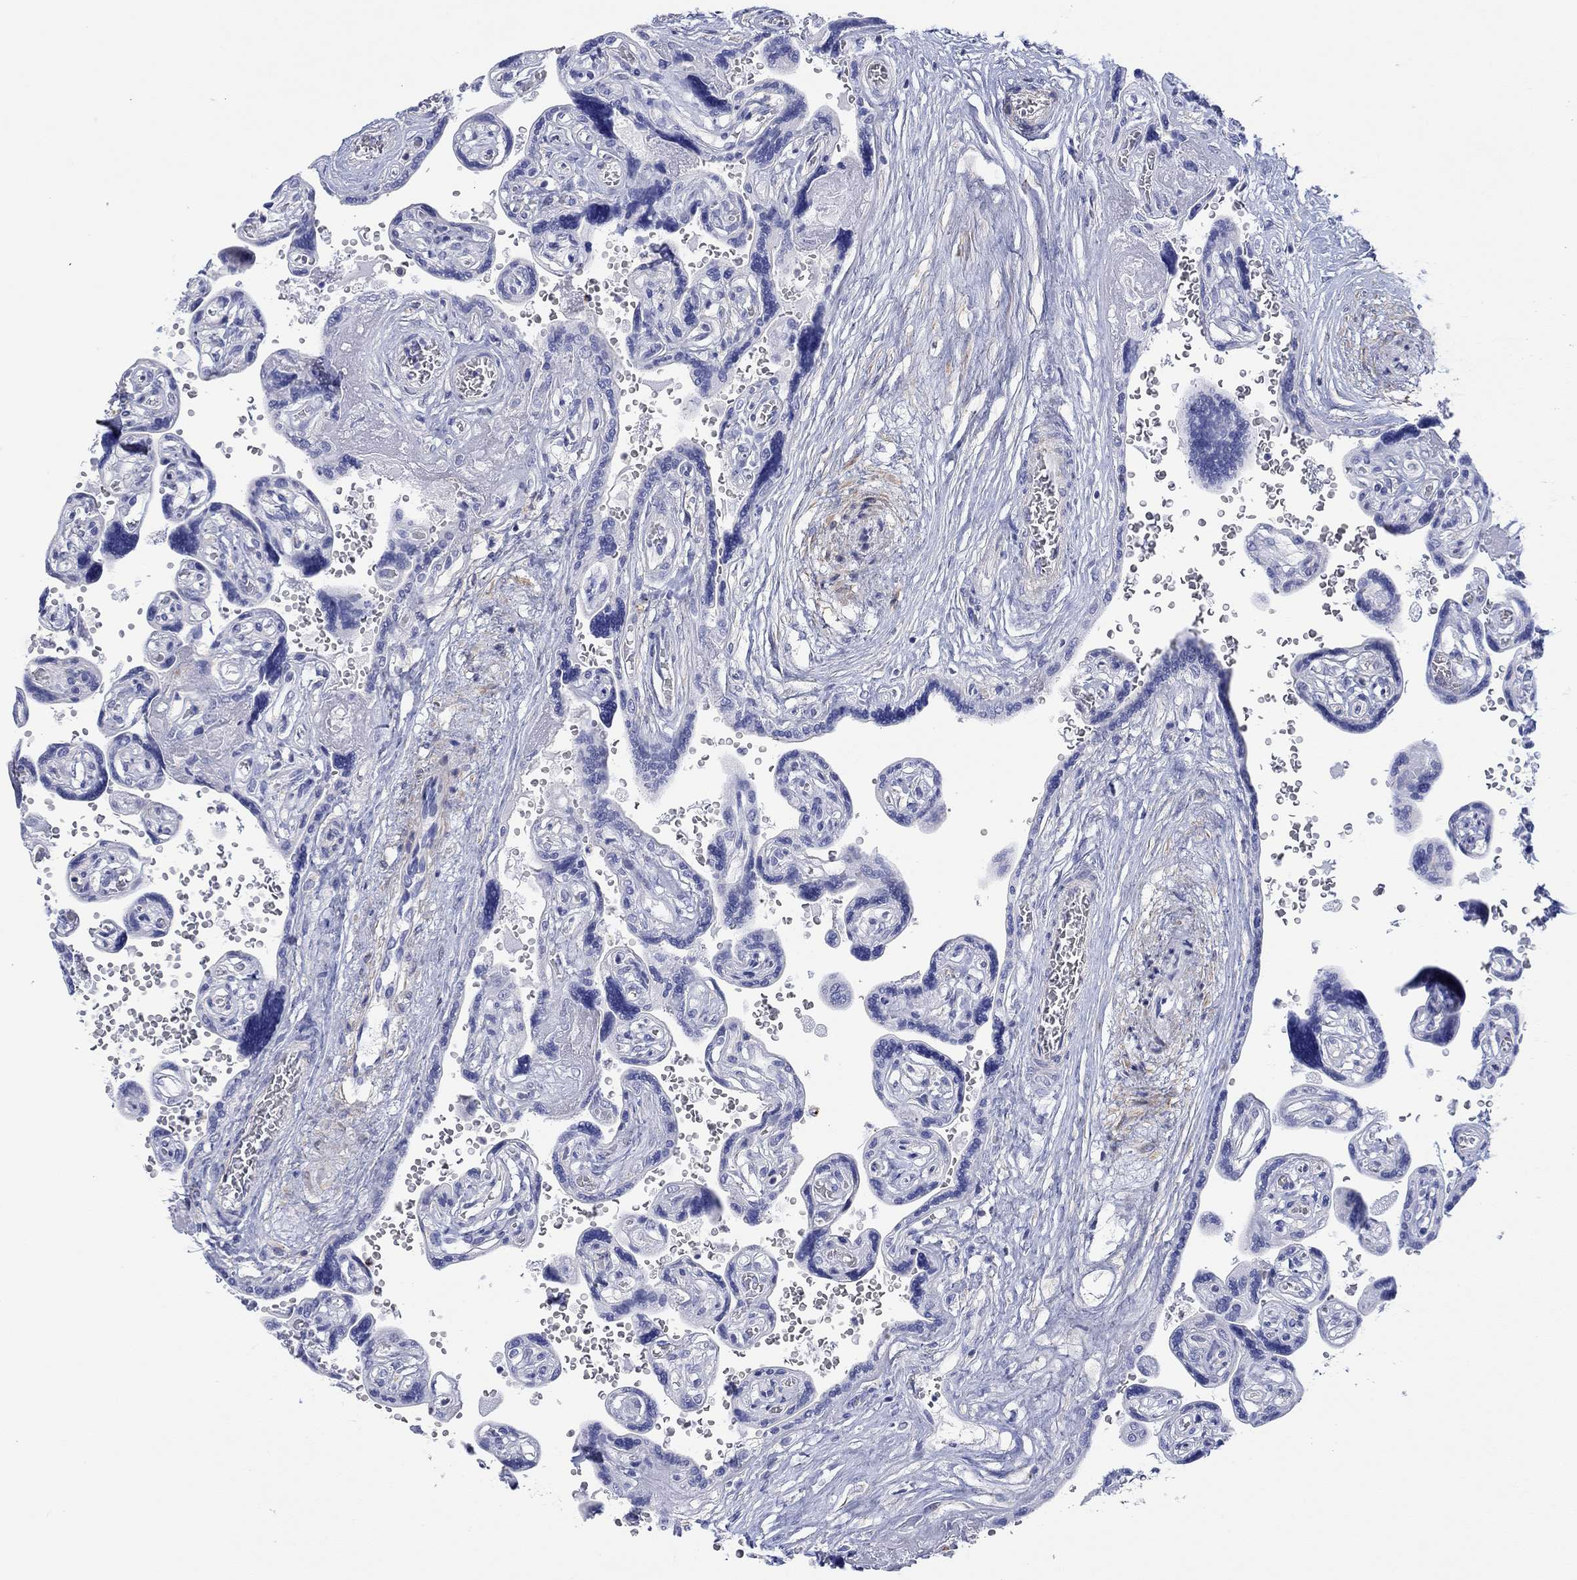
{"staining": {"intensity": "negative", "quantity": "none", "location": "none"}, "tissue": "placenta", "cell_type": "Decidual cells", "image_type": "normal", "snomed": [{"axis": "morphology", "description": "Normal tissue, NOS"}, {"axis": "topography", "description": "Placenta"}], "caption": "IHC of normal human placenta shows no expression in decidual cells.", "gene": "PPIL6", "patient": {"sex": "female", "age": 32}}